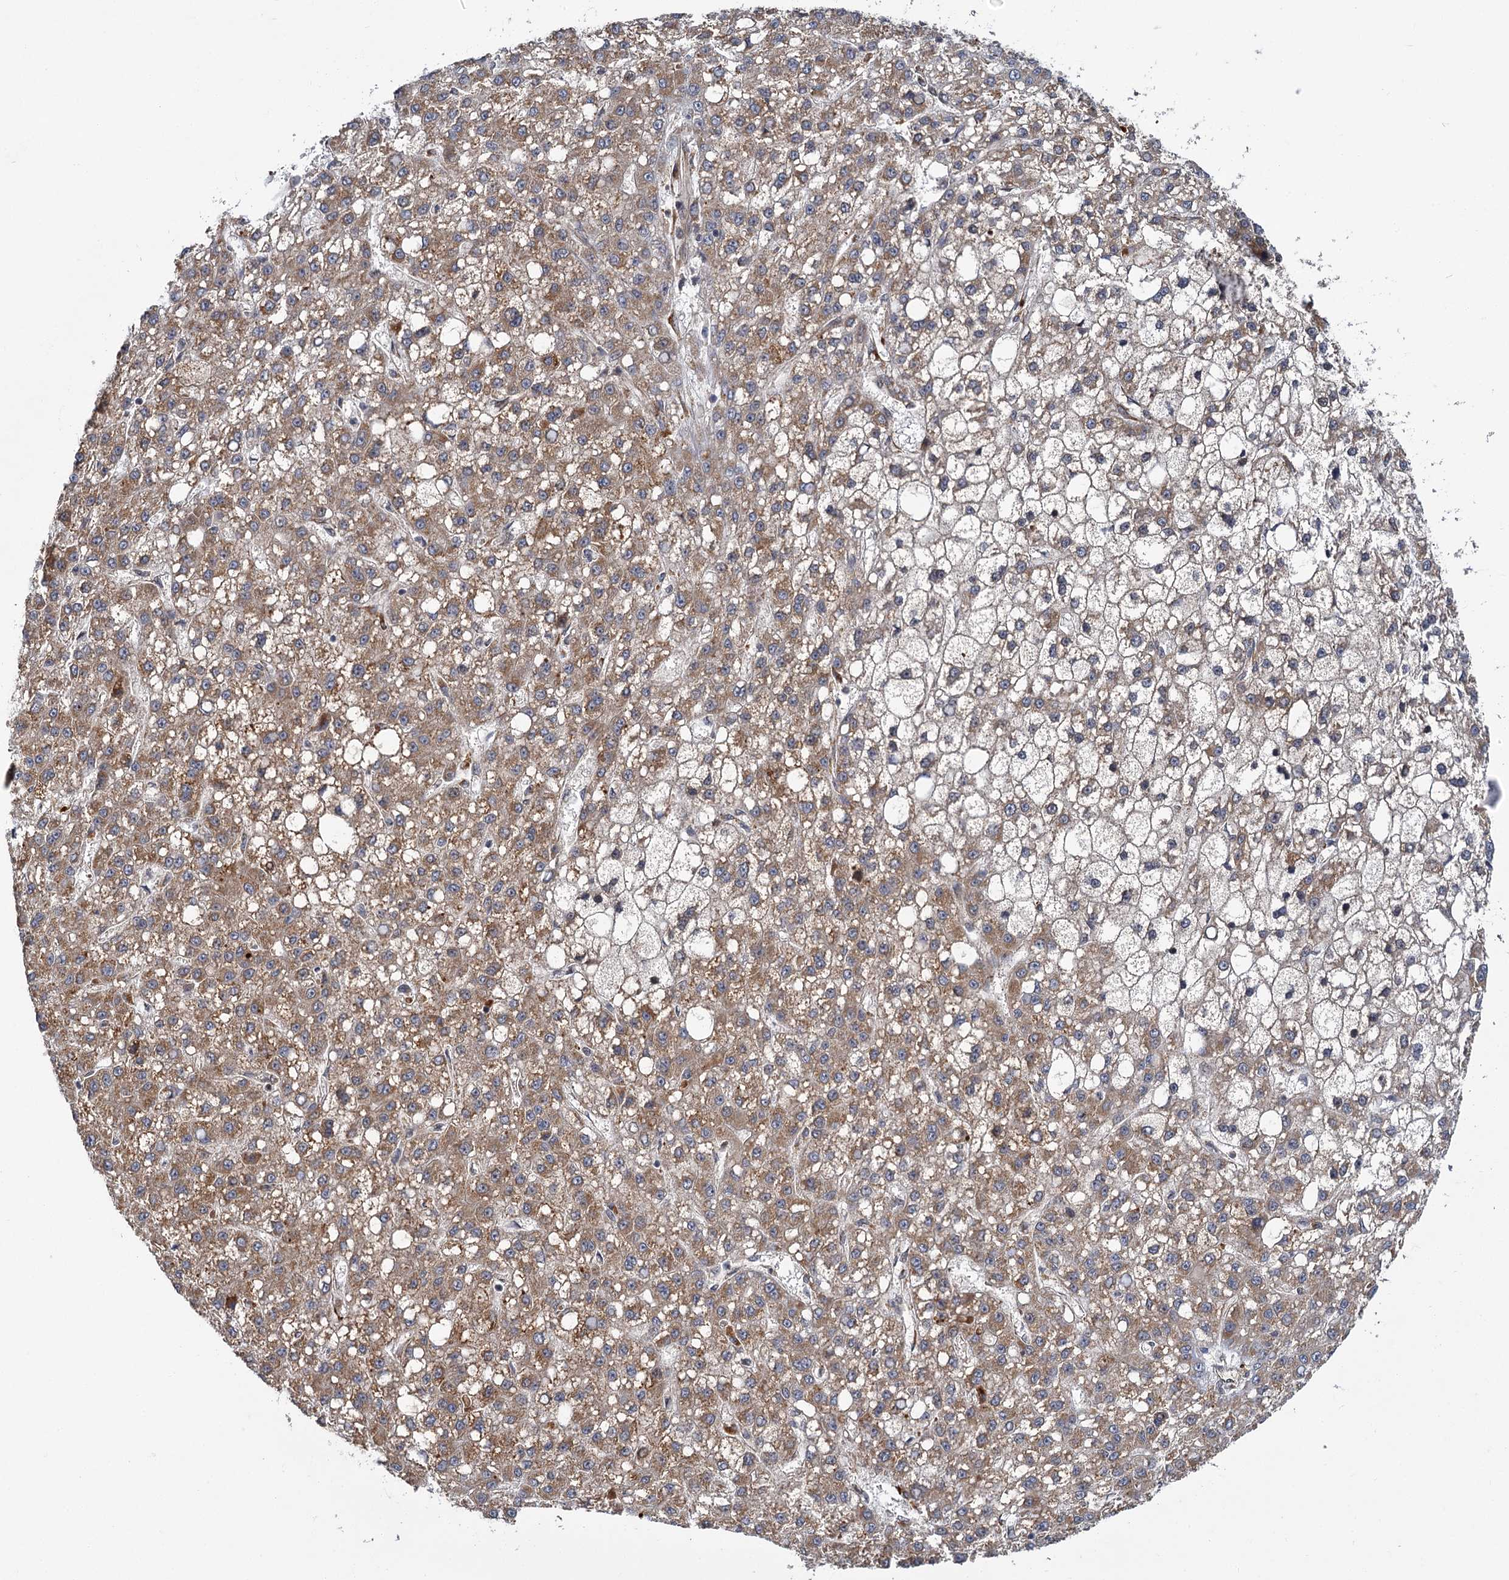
{"staining": {"intensity": "moderate", "quantity": ">75%", "location": "cytoplasmic/membranous"}, "tissue": "liver cancer", "cell_type": "Tumor cells", "image_type": "cancer", "snomed": [{"axis": "morphology", "description": "Carcinoma, Hepatocellular, NOS"}, {"axis": "topography", "description": "Liver"}], "caption": "Liver cancer stained for a protein (brown) shows moderate cytoplasmic/membranous positive expression in approximately >75% of tumor cells.", "gene": "APBA2", "patient": {"sex": "male", "age": 67}}